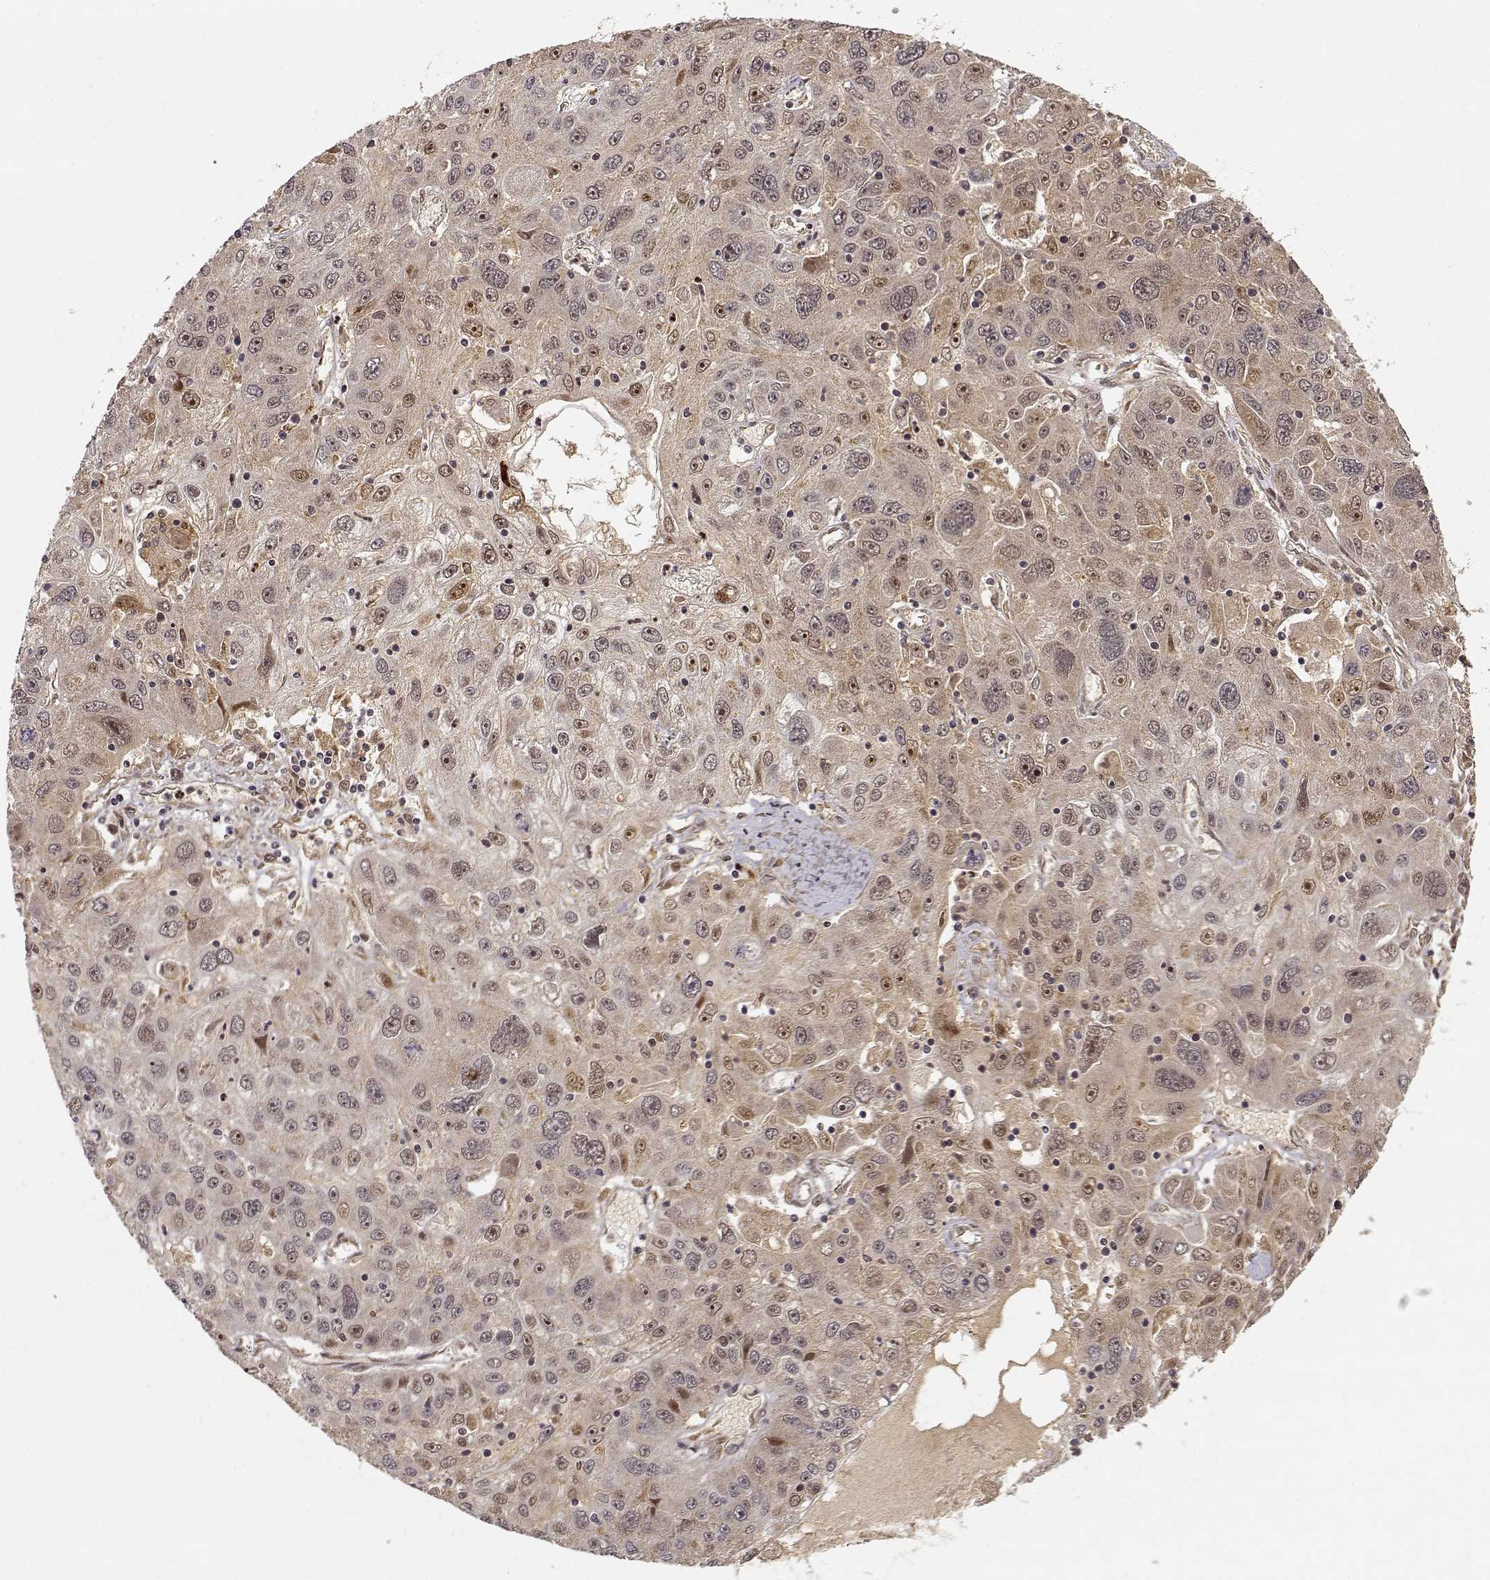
{"staining": {"intensity": "moderate", "quantity": "<25%", "location": "cytoplasmic/membranous,nuclear"}, "tissue": "stomach cancer", "cell_type": "Tumor cells", "image_type": "cancer", "snomed": [{"axis": "morphology", "description": "Adenocarcinoma, NOS"}, {"axis": "topography", "description": "Stomach"}], "caption": "The micrograph shows immunohistochemical staining of stomach adenocarcinoma. There is moderate cytoplasmic/membranous and nuclear expression is present in about <25% of tumor cells.", "gene": "MAEA", "patient": {"sex": "male", "age": 56}}